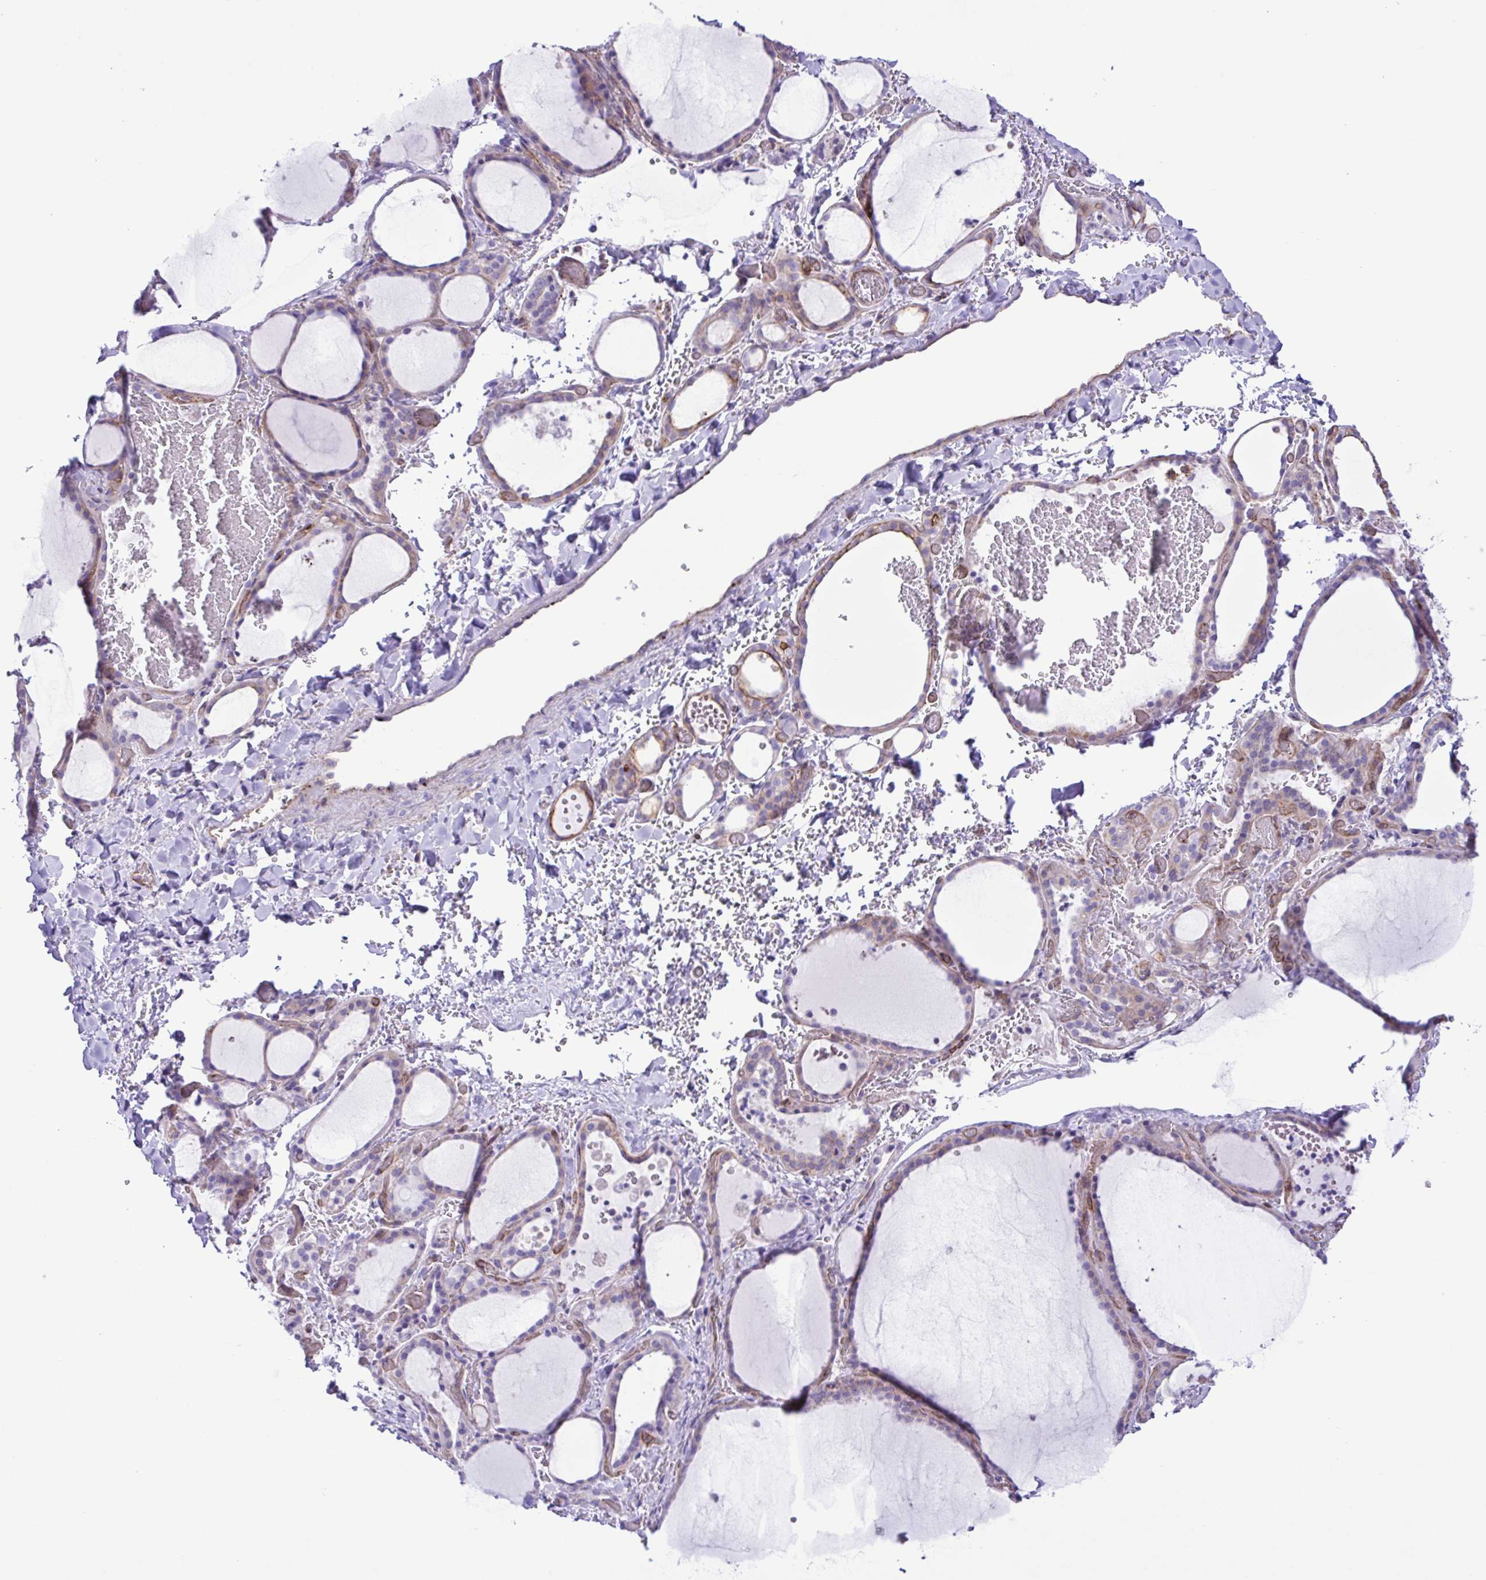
{"staining": {"intensity": "weak", "quantity": "<25%", "location": "cytoplasmic/membranous"}, "tissue": "thyroid gland", "cell_type": "Glandular cells", "image_type": "normal", "snomed": [{"axis": "morphology", "description": "Normal tissue, NOS"}, {"axis": "topography", "description": "Thyroid gland"}], "caption": "Glandular cells show no significant staining in normal thyroid gland. The staining is performed using DAB brown chromogen with nuclei counter-stained in using hematoxylin.", "gene": "FLT1", "patient": {"sex": "female", "age": 36}}